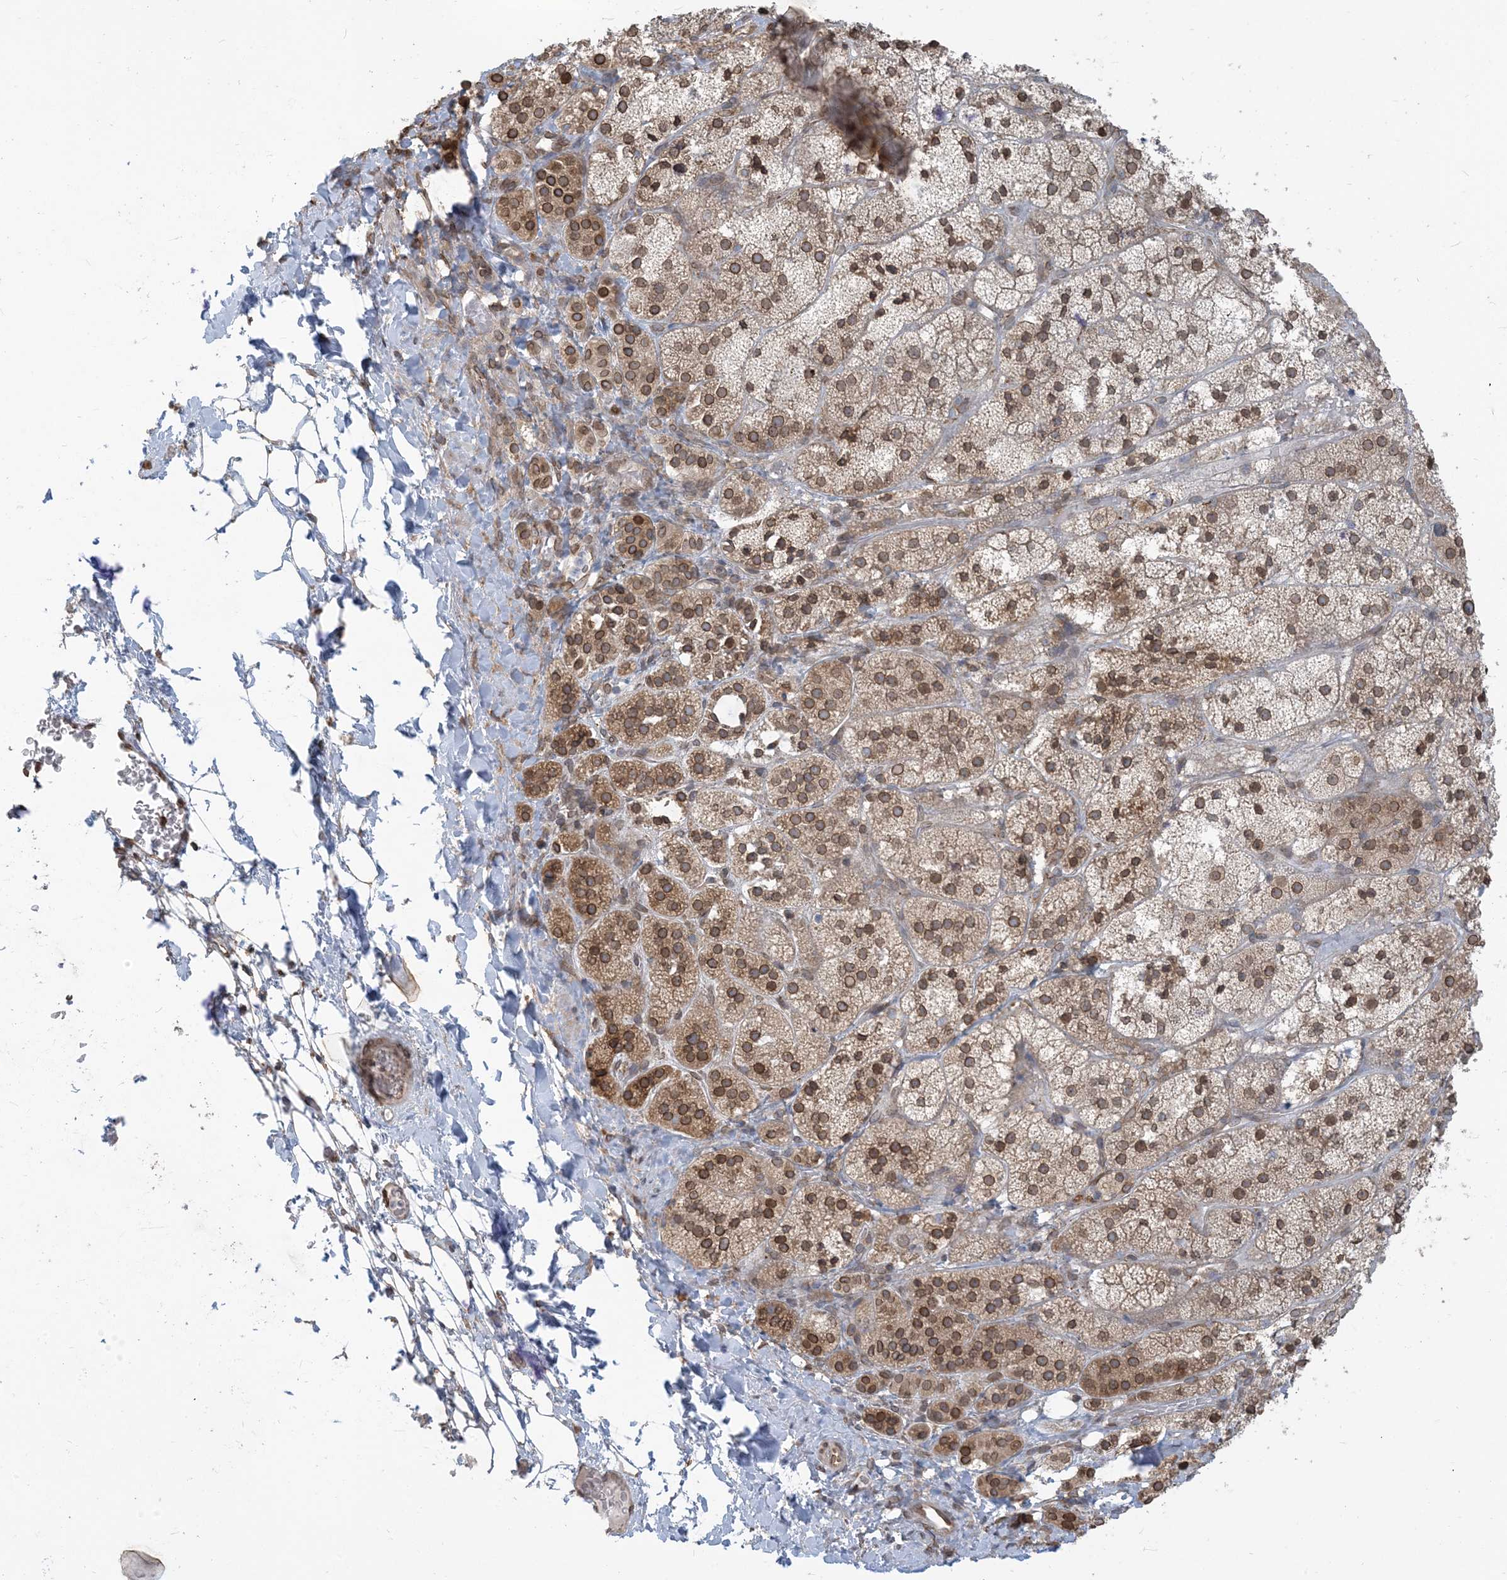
{"staining": {"intensity": "moderate", "quantity": ">75%", "location": "cytoplasmic/membranous,nuclear"}, "tissue": "adrenal gland", "cell_type": "Glandular cells", "image_type": "normal", "snomed": [{"axis": "morphology", "description": "Normal tissue, NOS"}, {"axis": "topography", "description": "Adrenal gland"}], "caption": "Adrenal gland was stained to show a protein in brown. There is medium levels of moderate cytoplasmic/membranous,nuclear staining in approximately >75% of glandular cells. (Stains: DAB in brown, nuclei in blue, Microscopy: brightfield microscopy at high magnification).", "gene": "WWP1", "patient": {"sex": "female", "age": 44}}